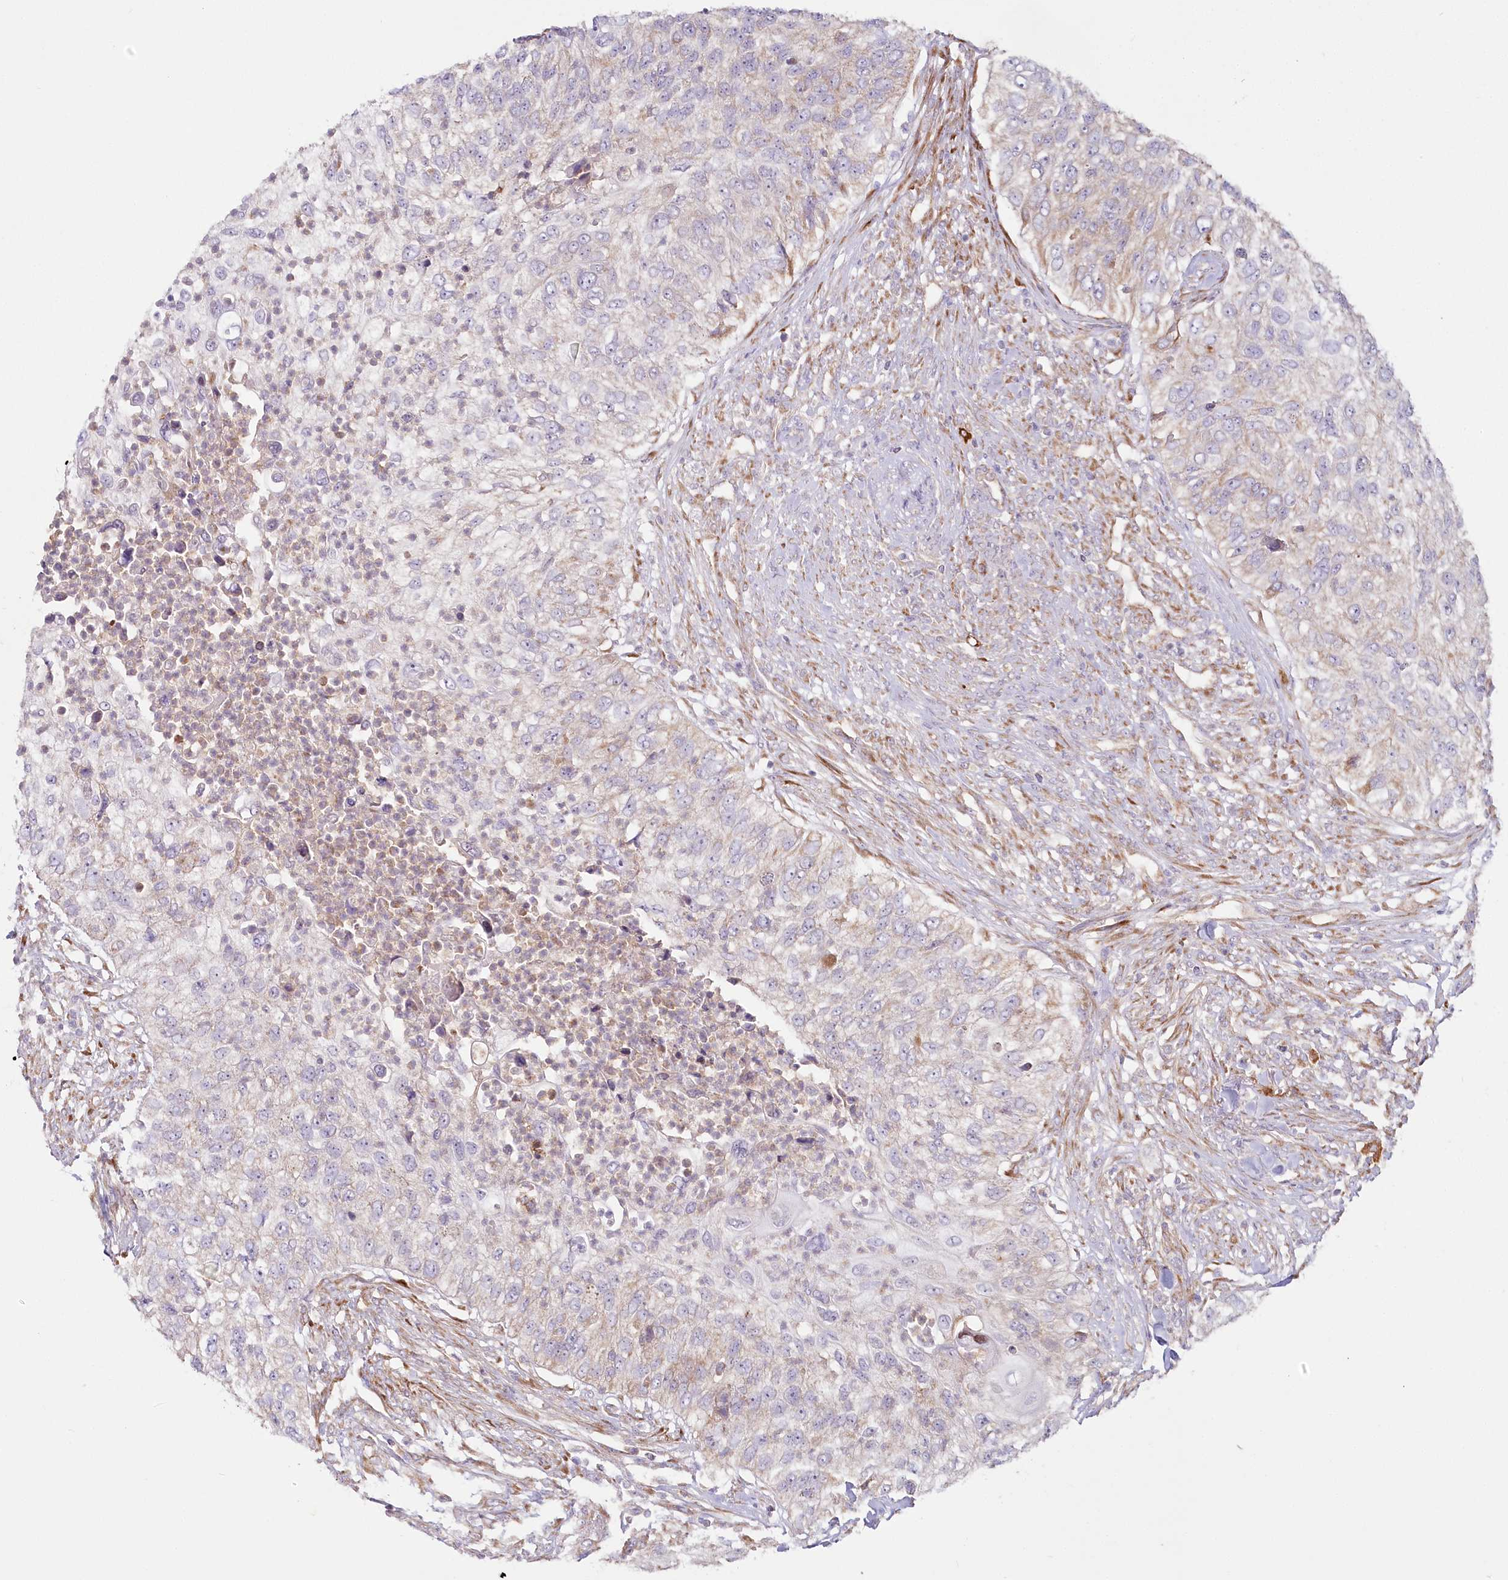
{"staining": {"intensity": "negative", "quantity": "none", "location": "none"}, "tissue": "urothelial cancer", "cell_type": "Tumor cells", "image_type": "cancer", "snomed": [{"axis": "morphology", "description": "Urothelial carcinoma, High grade"}, {"axis": "topography", "description": "Urinary bladder"}], "caption": "Immunohistochemical staining of human urothelial cancer shows no significant expression in tumor cells.", "gene": "HARS2", "patient": {"sex": "female", "age": 60}}